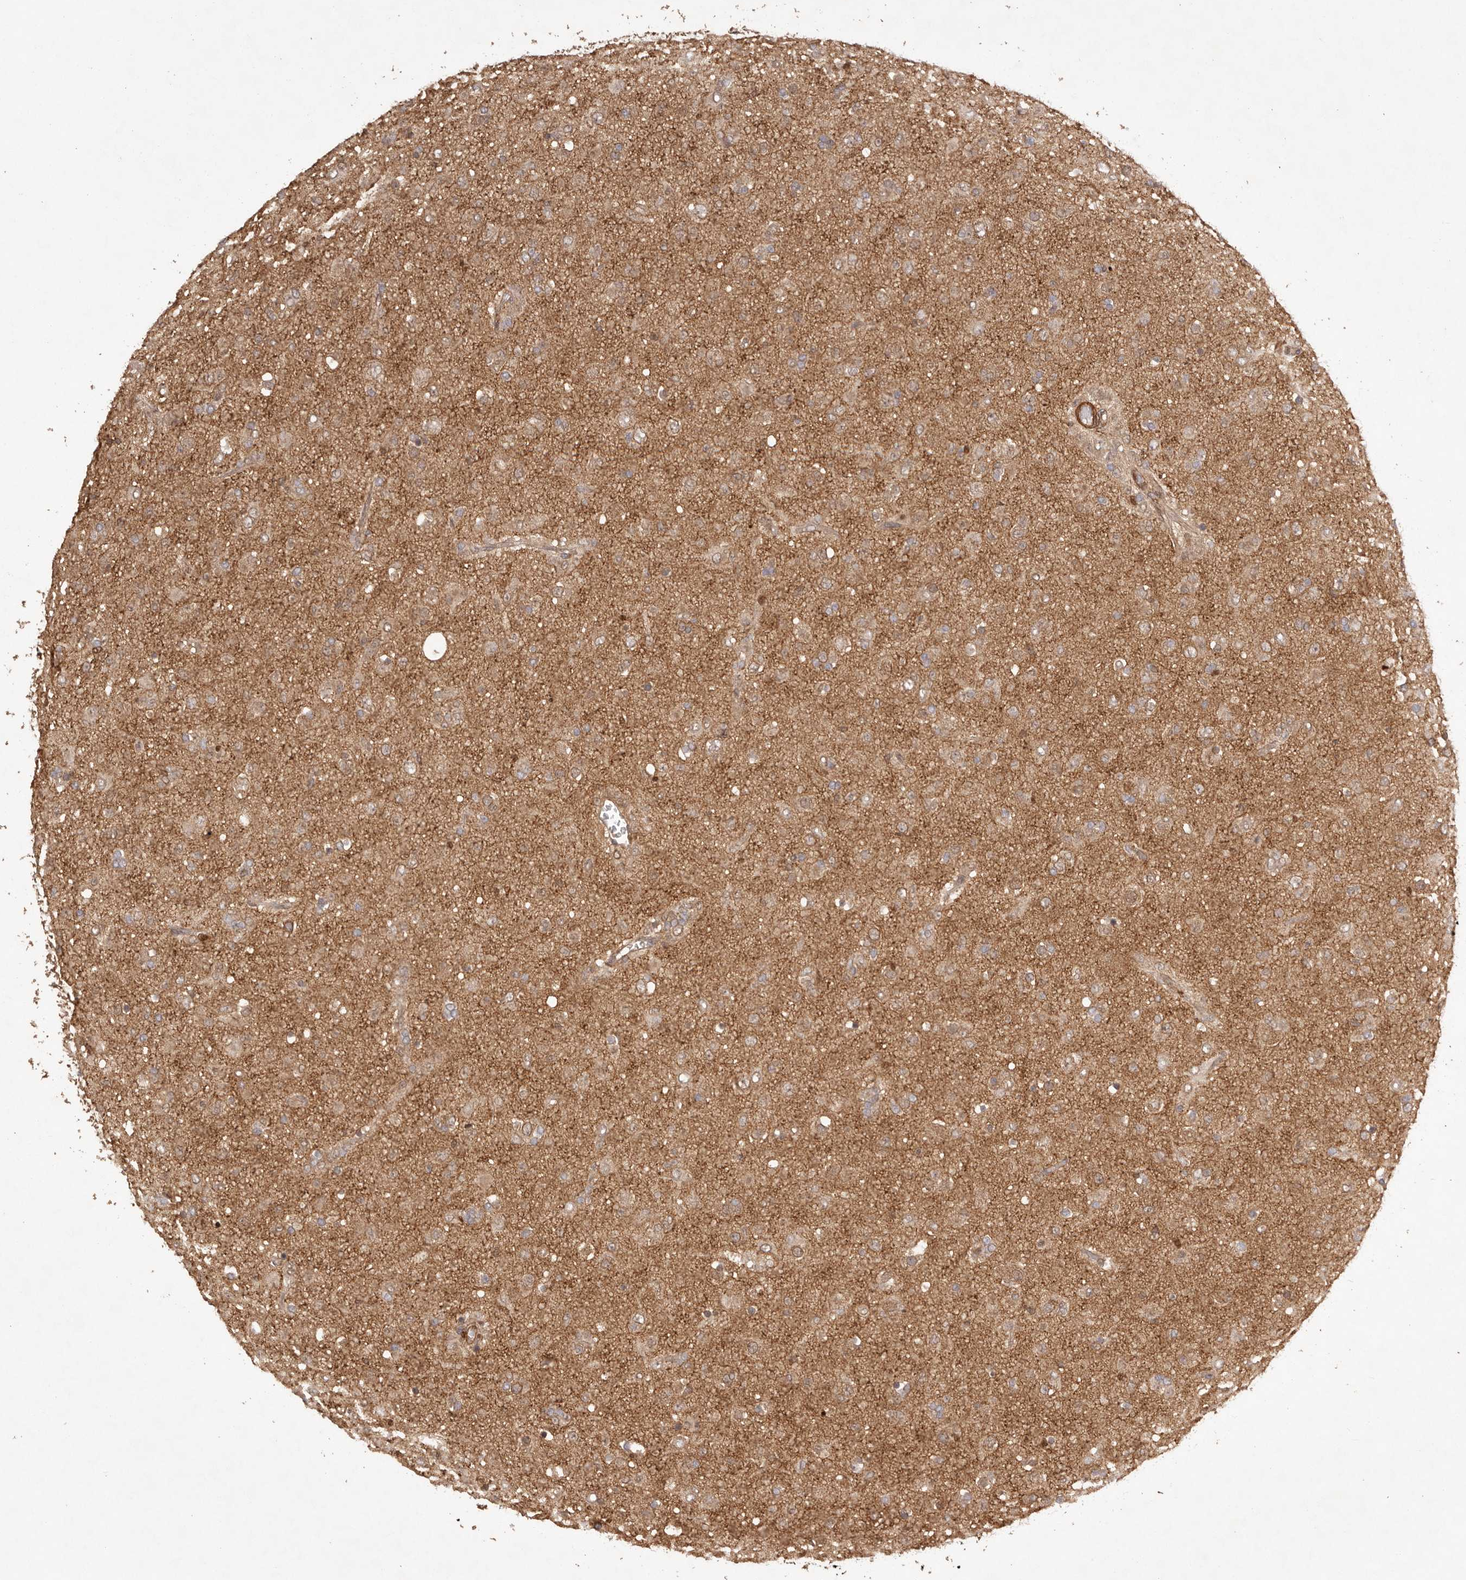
{"staining": {"intensity": "moderate", "quantity": ">75%", "location": "cytoplasmic/membranous"}, "tissue": "glioma", "cell_type": "Tumor cells", "image_type": "cancer", "snomed": [{"axis": "morphology", "description": "Glioma, malignant, Low grade"}, {"axis": "topography", "description": "Brain"}], "caption": "Malignant glioma (low-grade) stained for a protein exhibits moderate cytoplasmic/membranous positivity in tumor cells. (DAB (3,3'-diaminobenzidine) IHC, brown staining for protein, blue staining for nuclei).", "gene": "UBR2", "patient": {"sex": "male", "age": 65}}